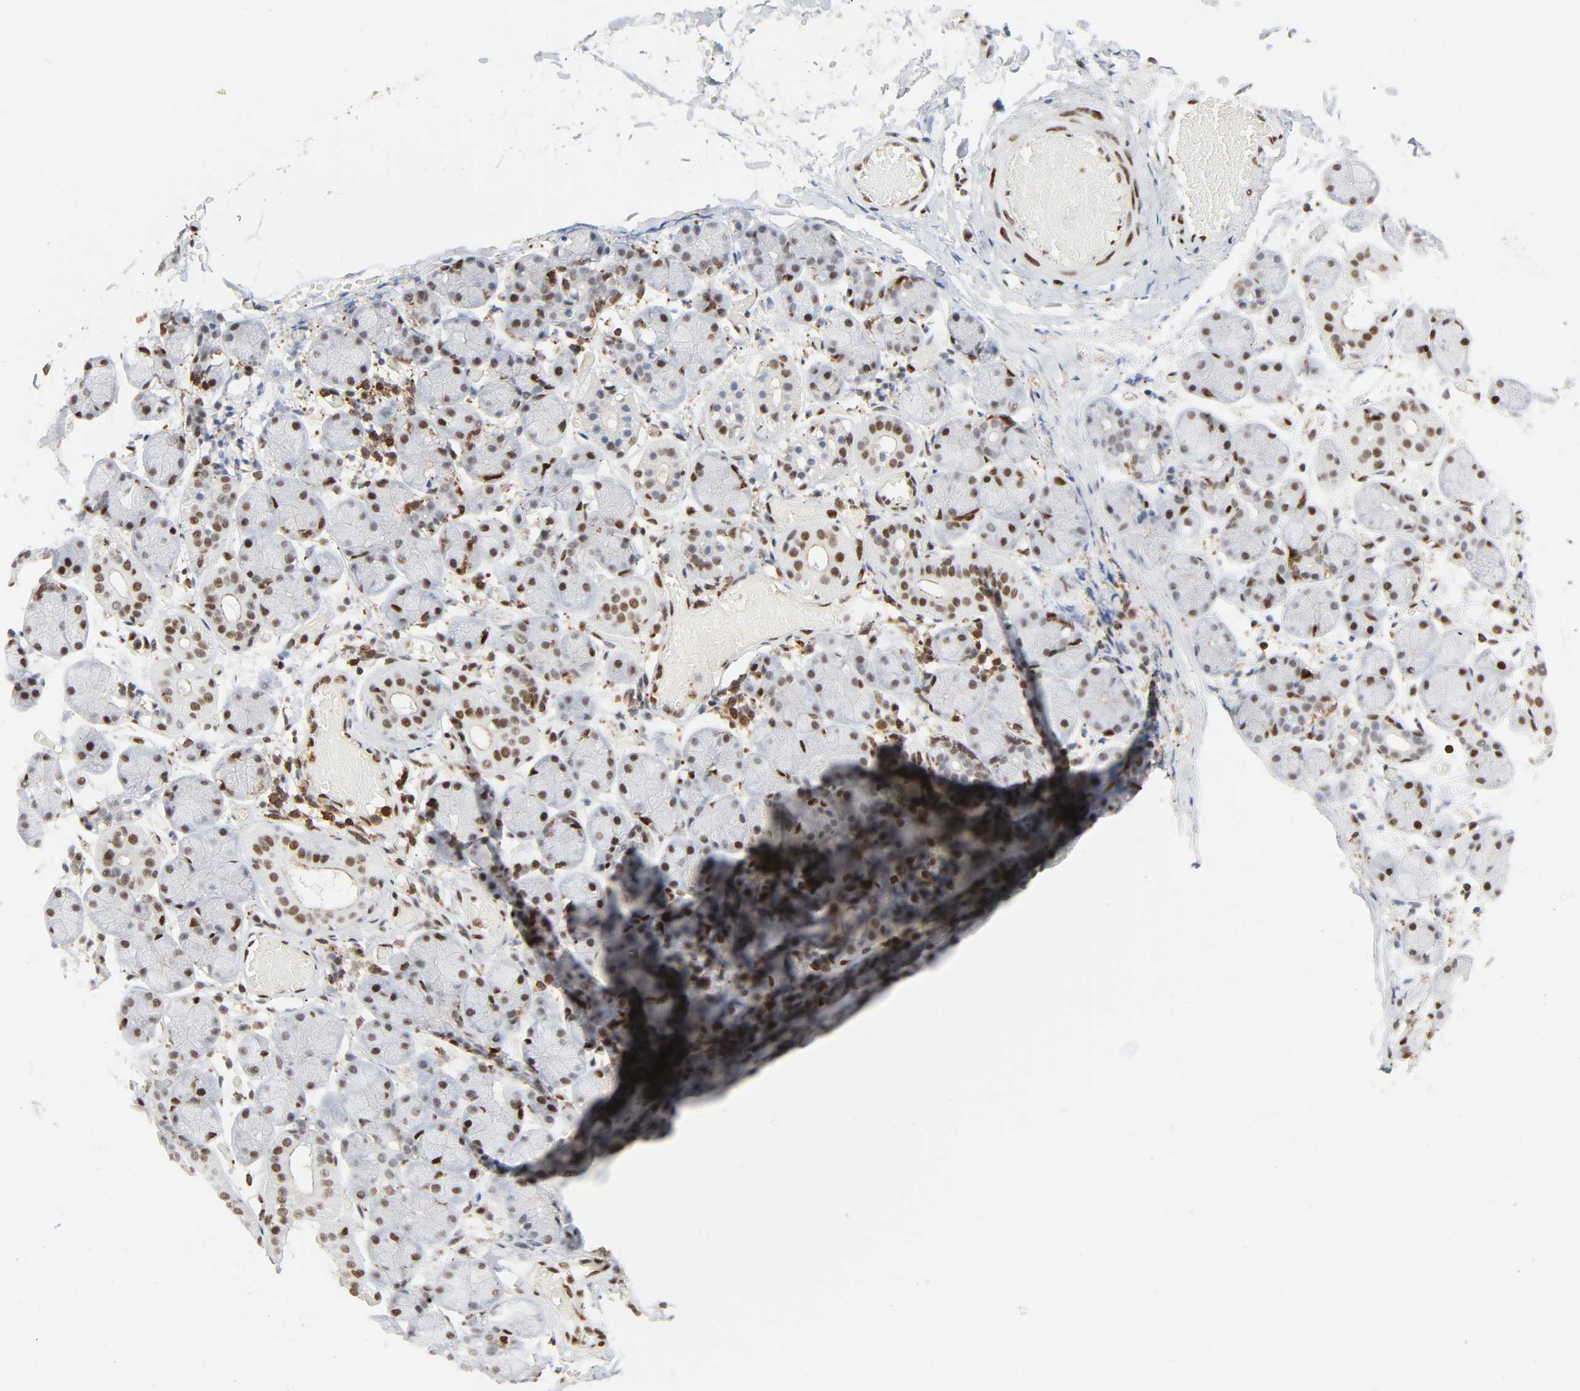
{"staining": {"intensity": "moderate", "quantity": ">75%", "location": "nuclear"}, "tissue": "salivary gland", "cell_type": "Glandular cells", "image_type": "normal", "snomed": [{"axis": "morphology", "description": "Normal tissue, NOS"}, {"axis": "topography", "description": "Salivary gland"}], "caption": "IHC of normal human salivary gland reveals medium levels of moderate nuclear expression in about >75% of glandular cells.", "gene": "WAS", "patient": {"sex": "female", "age": 24}}